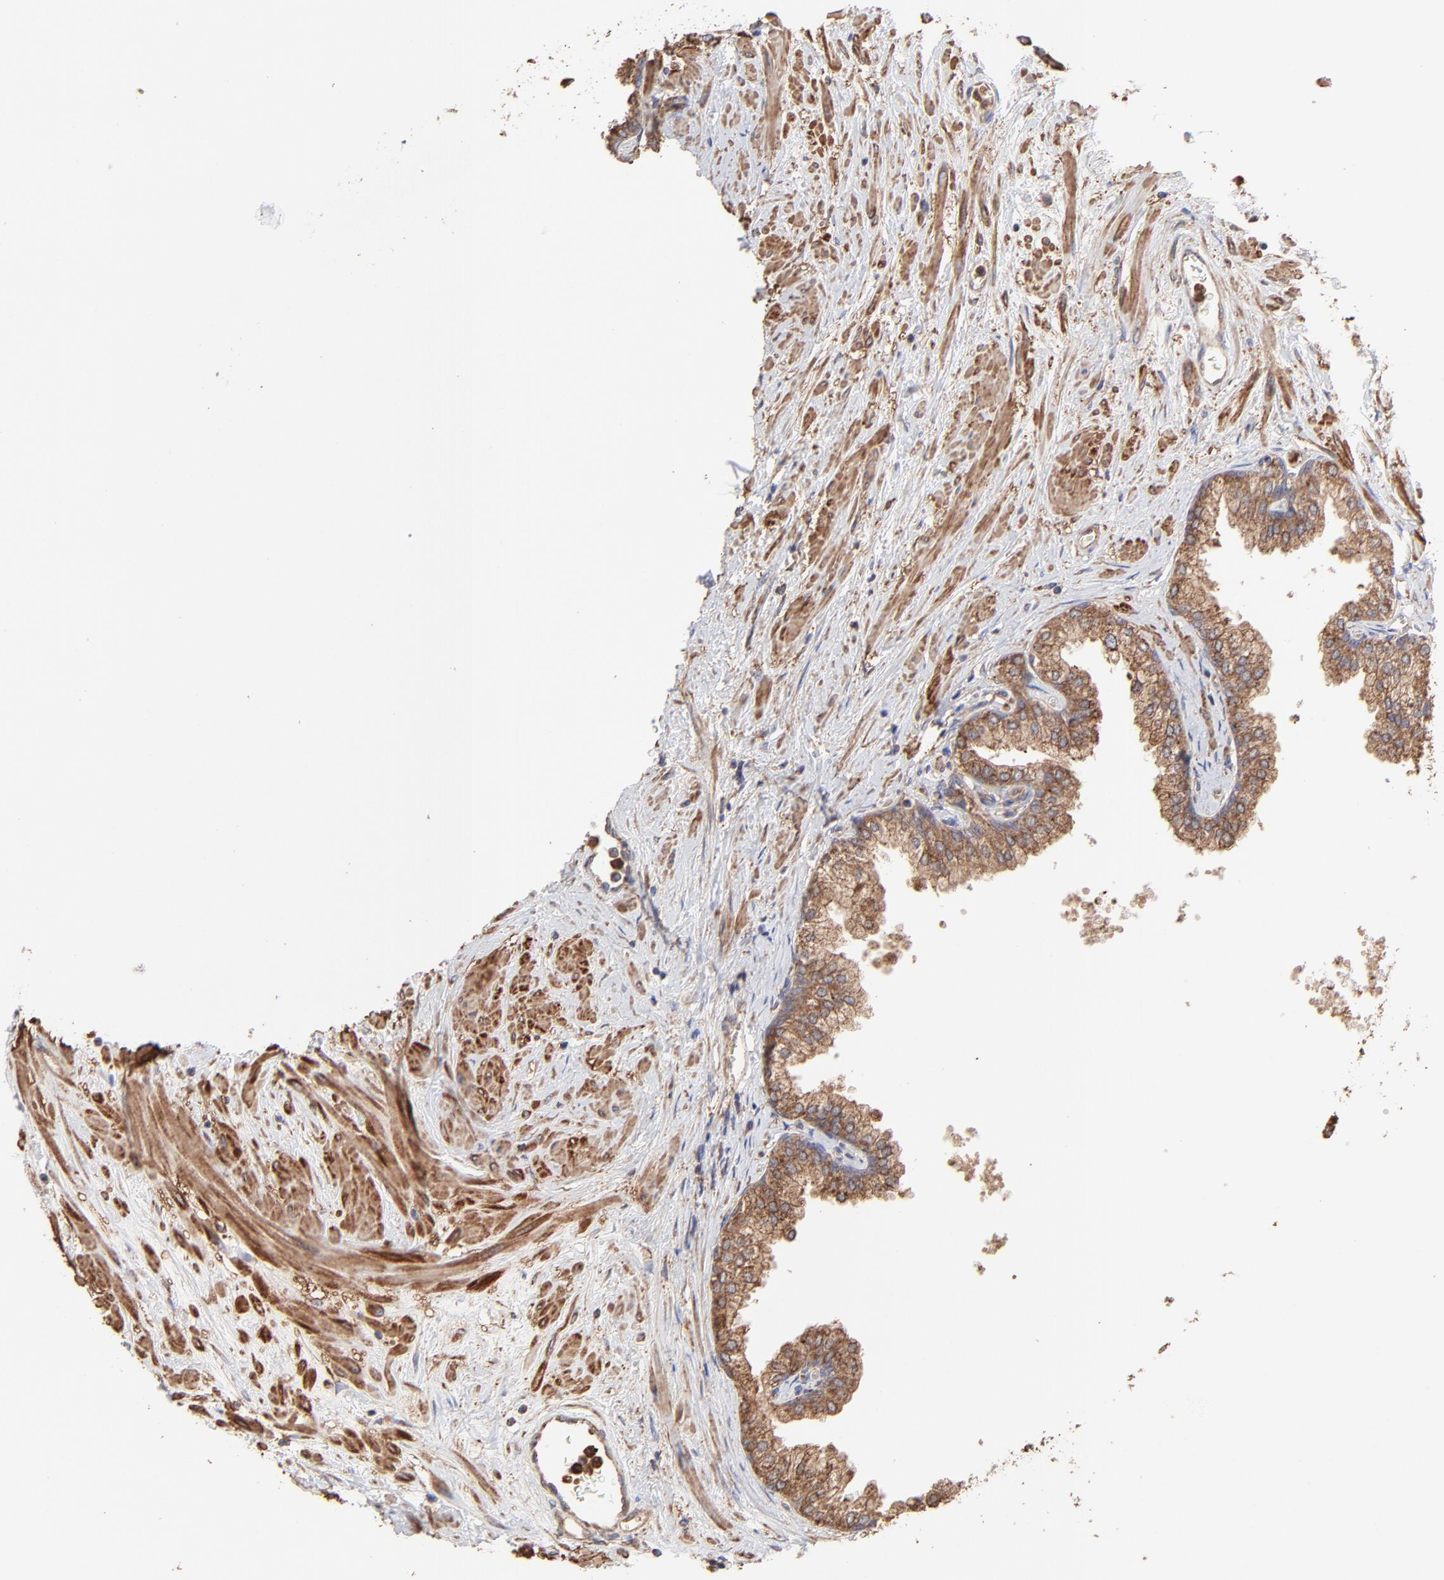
{"staining": {"intensity": "strong", "quantity": ">75%", "location": "cytoplasmic/membranous"}, "tissue": "prostate", "cell_type": "Glandular cells", "image_type": "normal", "snomed": [{"axis": "morphology", "description": "Normal tissue, NOS"}, {"axis": "topography", "description": "Prostate"}], "caption": "Protein staining exhibits strong cytoplasmic/membranous staining in about >75% of glandular cells in benign prostate.", "gene": "PFKM", "patient": {"sex": "male", "age": 60}}